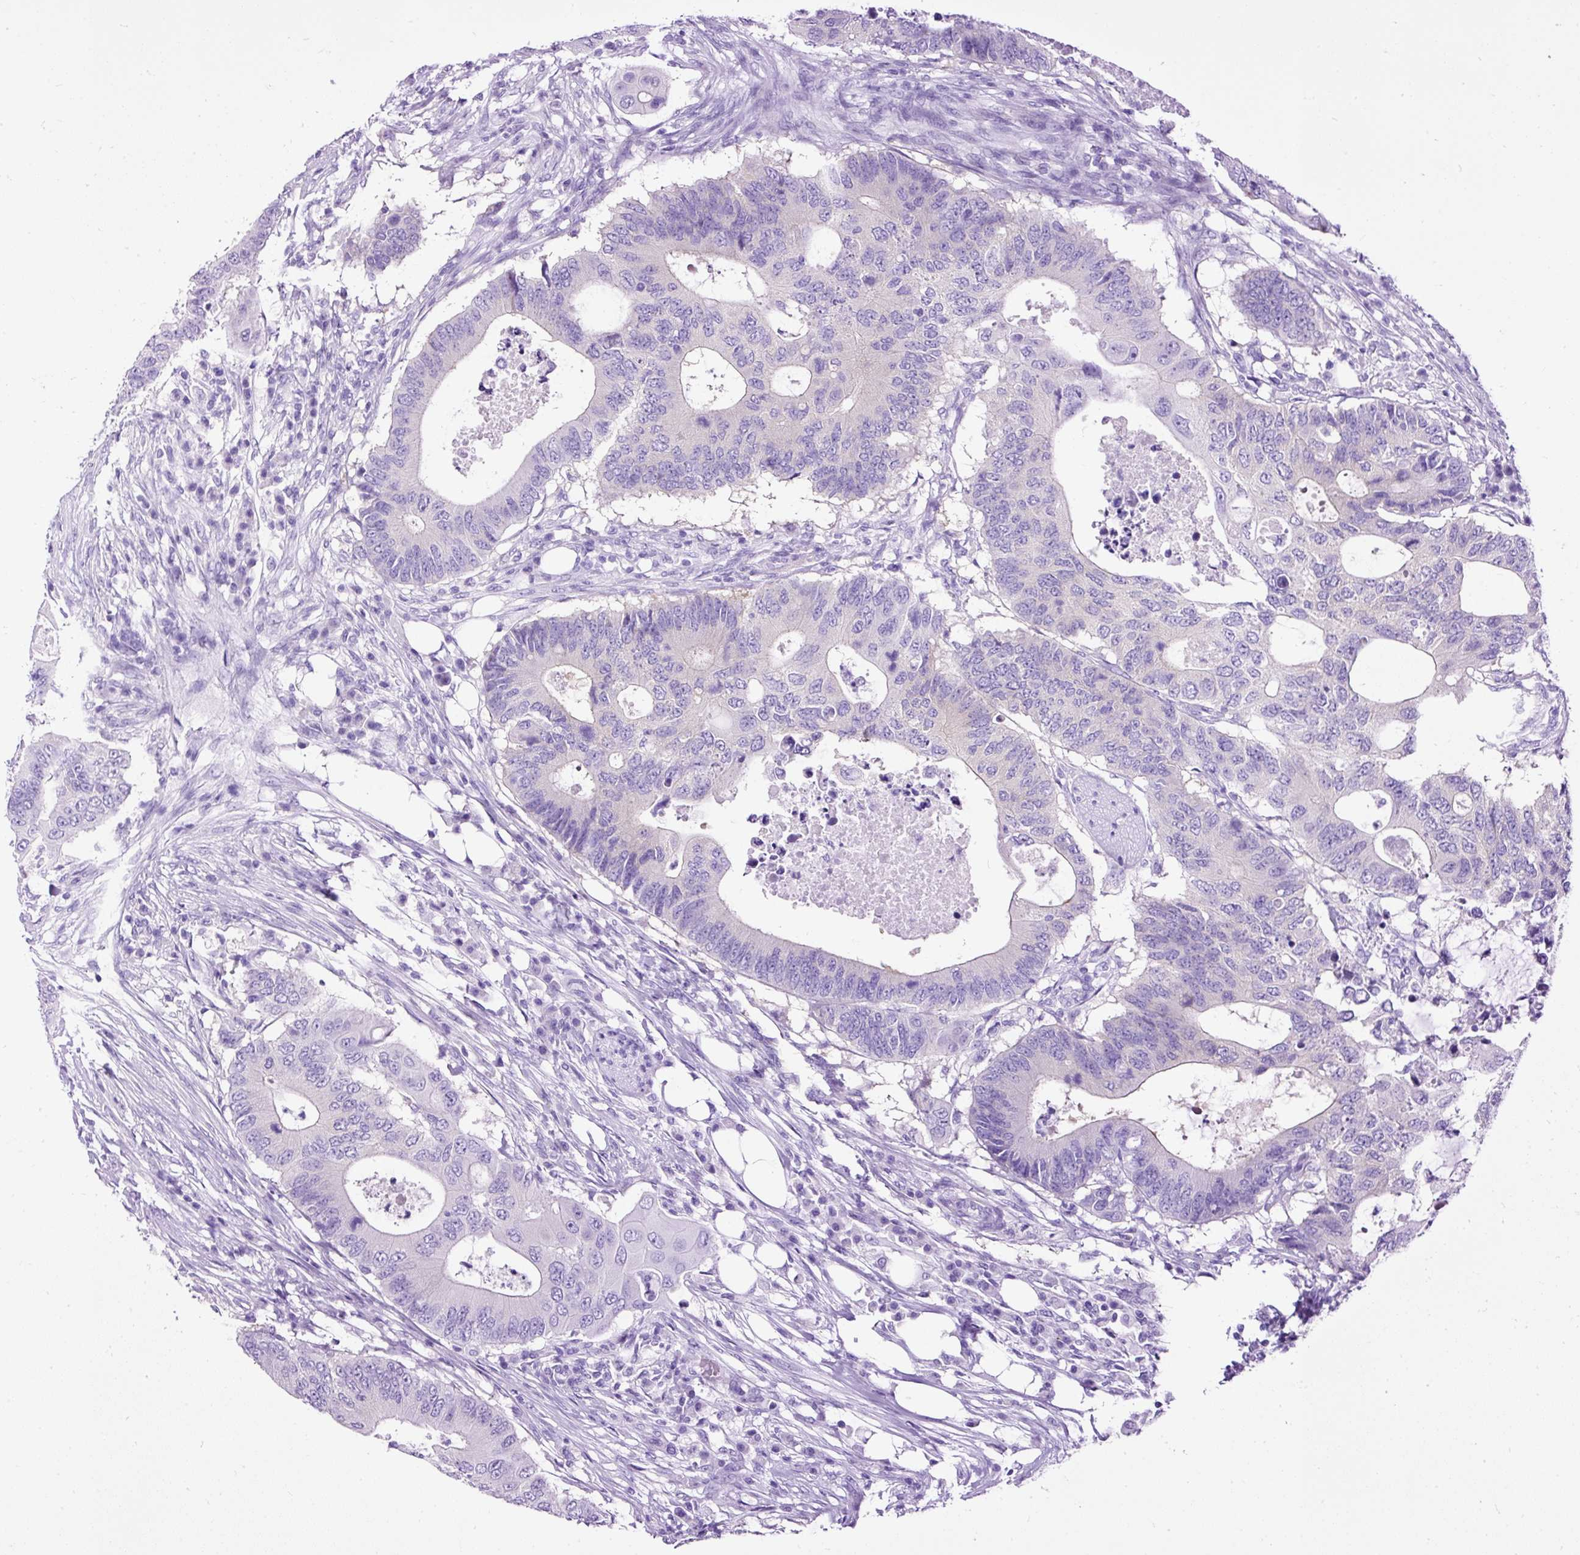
{"staining": {"intensity": "negative", "quantity": "none", "location": "none"}, "tissue": "colorectal cancer", "cell_type": "Tumor cells", "image_type": "cancer", "snomed": [{"axis": "morphology", "description": "Adenocarcinoma, NOS"}, {"axis": "topography", "description": "Colon"}], "caption": "This photomicrograph is of adenocarcinoma (colorectal) stained with immunohistochemistry (IHC) to label a protein in brown with the nuclei are counter-stained blue. There is no expression in tumor cells.", "gene": "STOX2", "patient": {"sex": "male", "age": 71}}